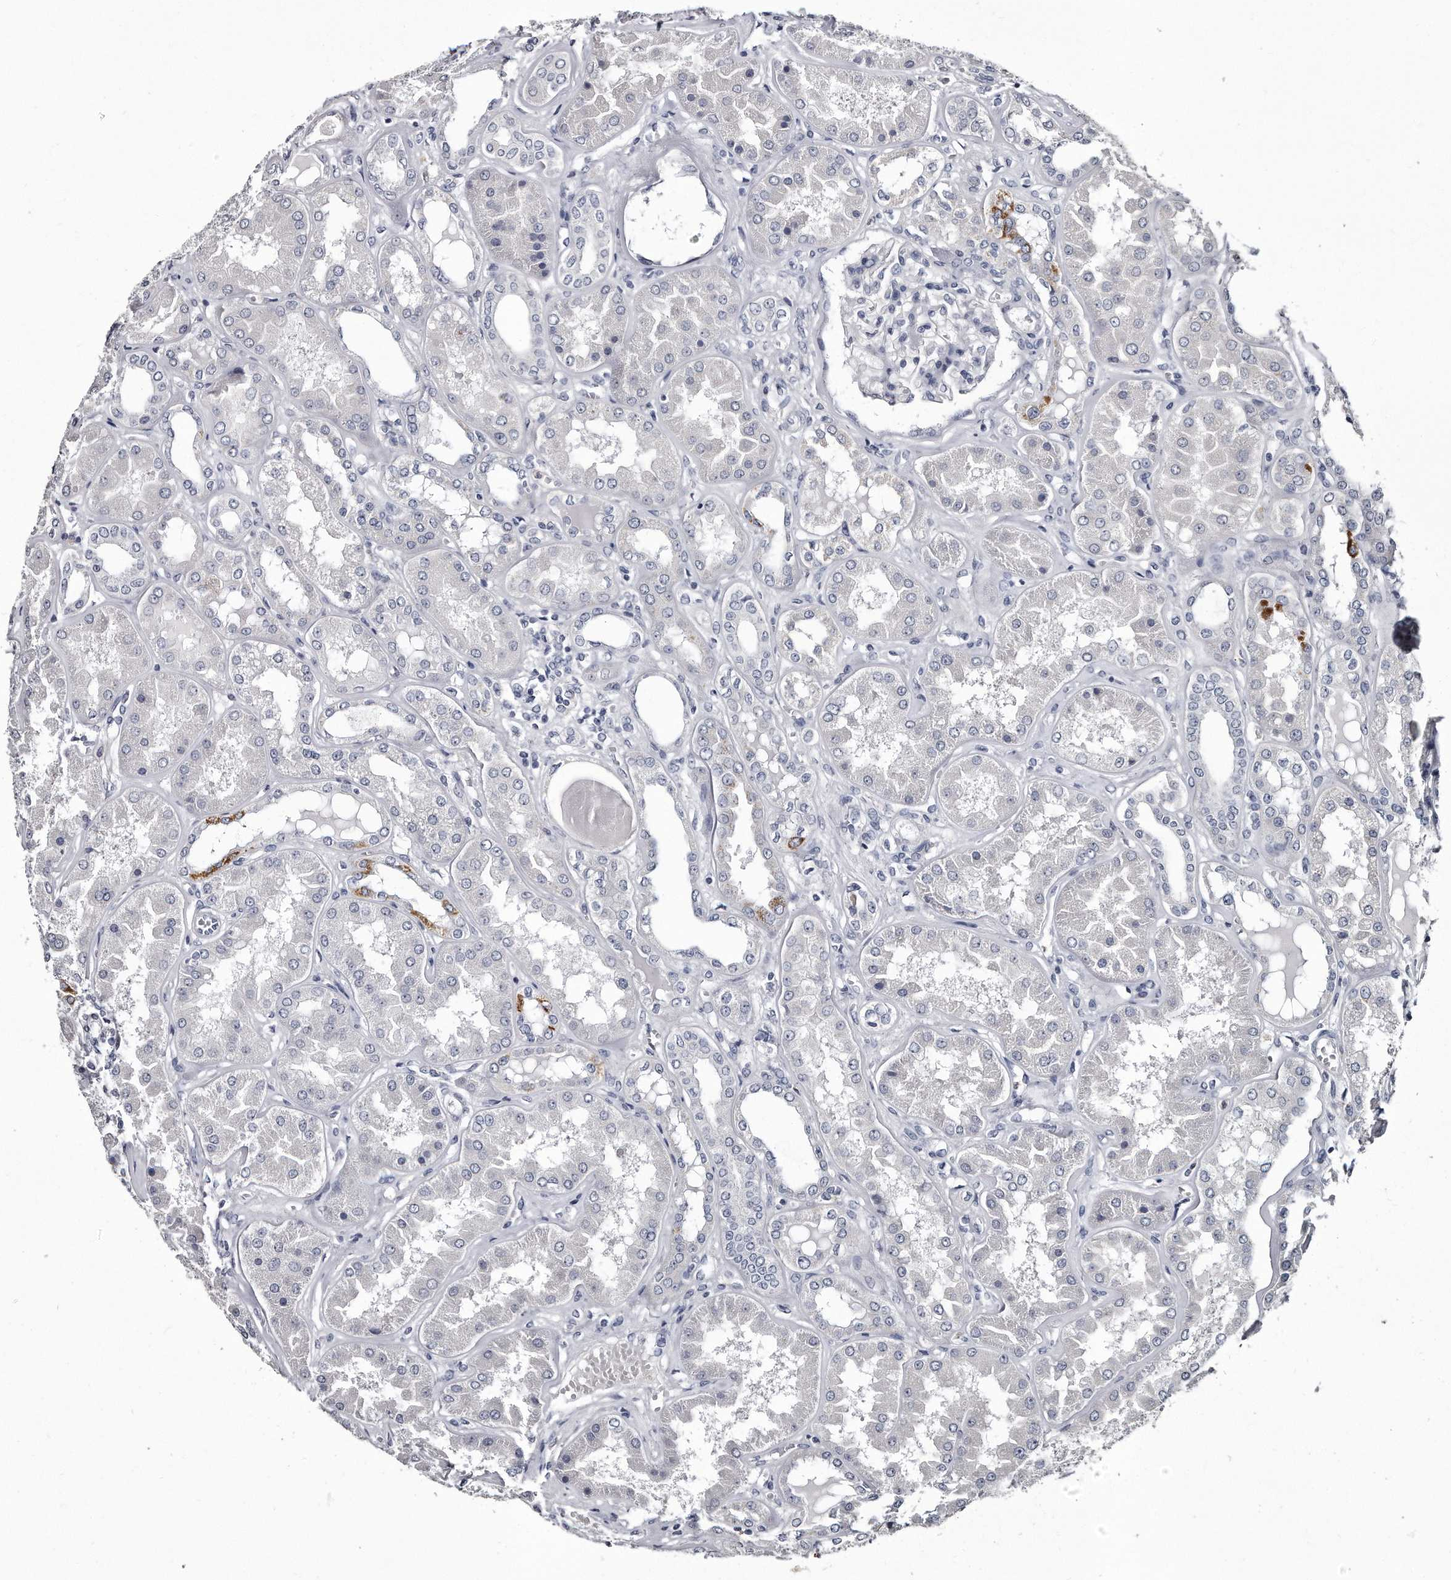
{"staining": {"intensity": "negative", "quantity": "none", "location": "none"}, "tissue": "kidney", "cell_type": "Cells in glomeruli", "image_type": "normal", "snomed": [{"axis": "morphology", "description": "Normal tissue, NOS"}, {"axis": "topography", "description": "Kidney"}], "caption": "This is a histopathology image of IHC staining of normal kidney, which shows no staining in cells in glomeruli. (DAB immunohistochemistry visualized using brightfield microscopy, high magnification).", "gene": "GAPVD1", "patient": {"sex": "female", "age": 56}}